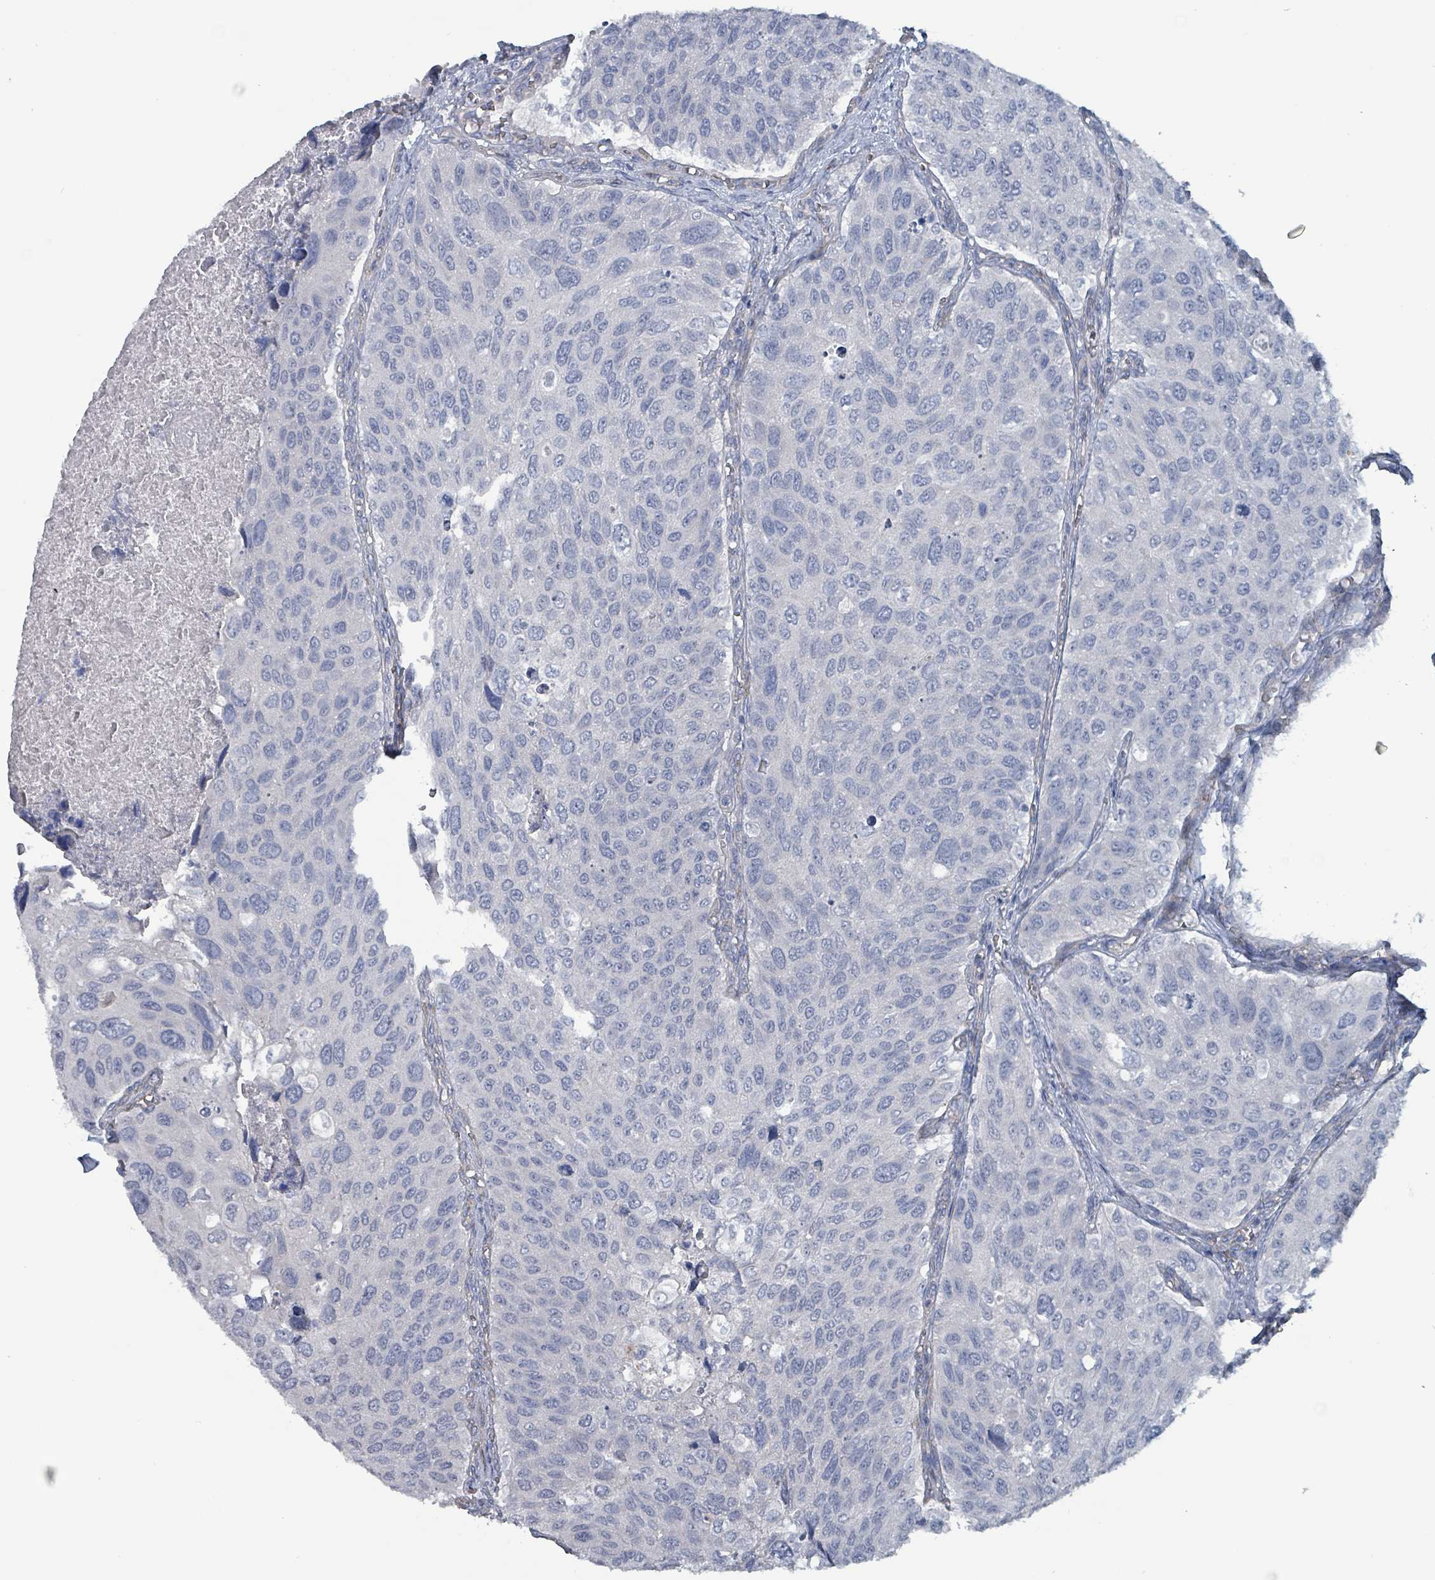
{"staining": {"intensity": "negative", "quantity": "none", "location": "none"}, "tissue": "urothelial cancer", "cell_type": "Tumor cells", "image_type": "cancer", "snomed": [{"axis": "morphology", "description": "Urothelial carcinoma, NOS"}, {"axis": "topography", "description": "Urinary bladder"}], "caption": "This is an immunohistochemistry image of human transitional cell carcinoma. There is no positivity in tumor cells.", "gene": "TAAR5", "patient": {"sex": "male", "age": 80}}